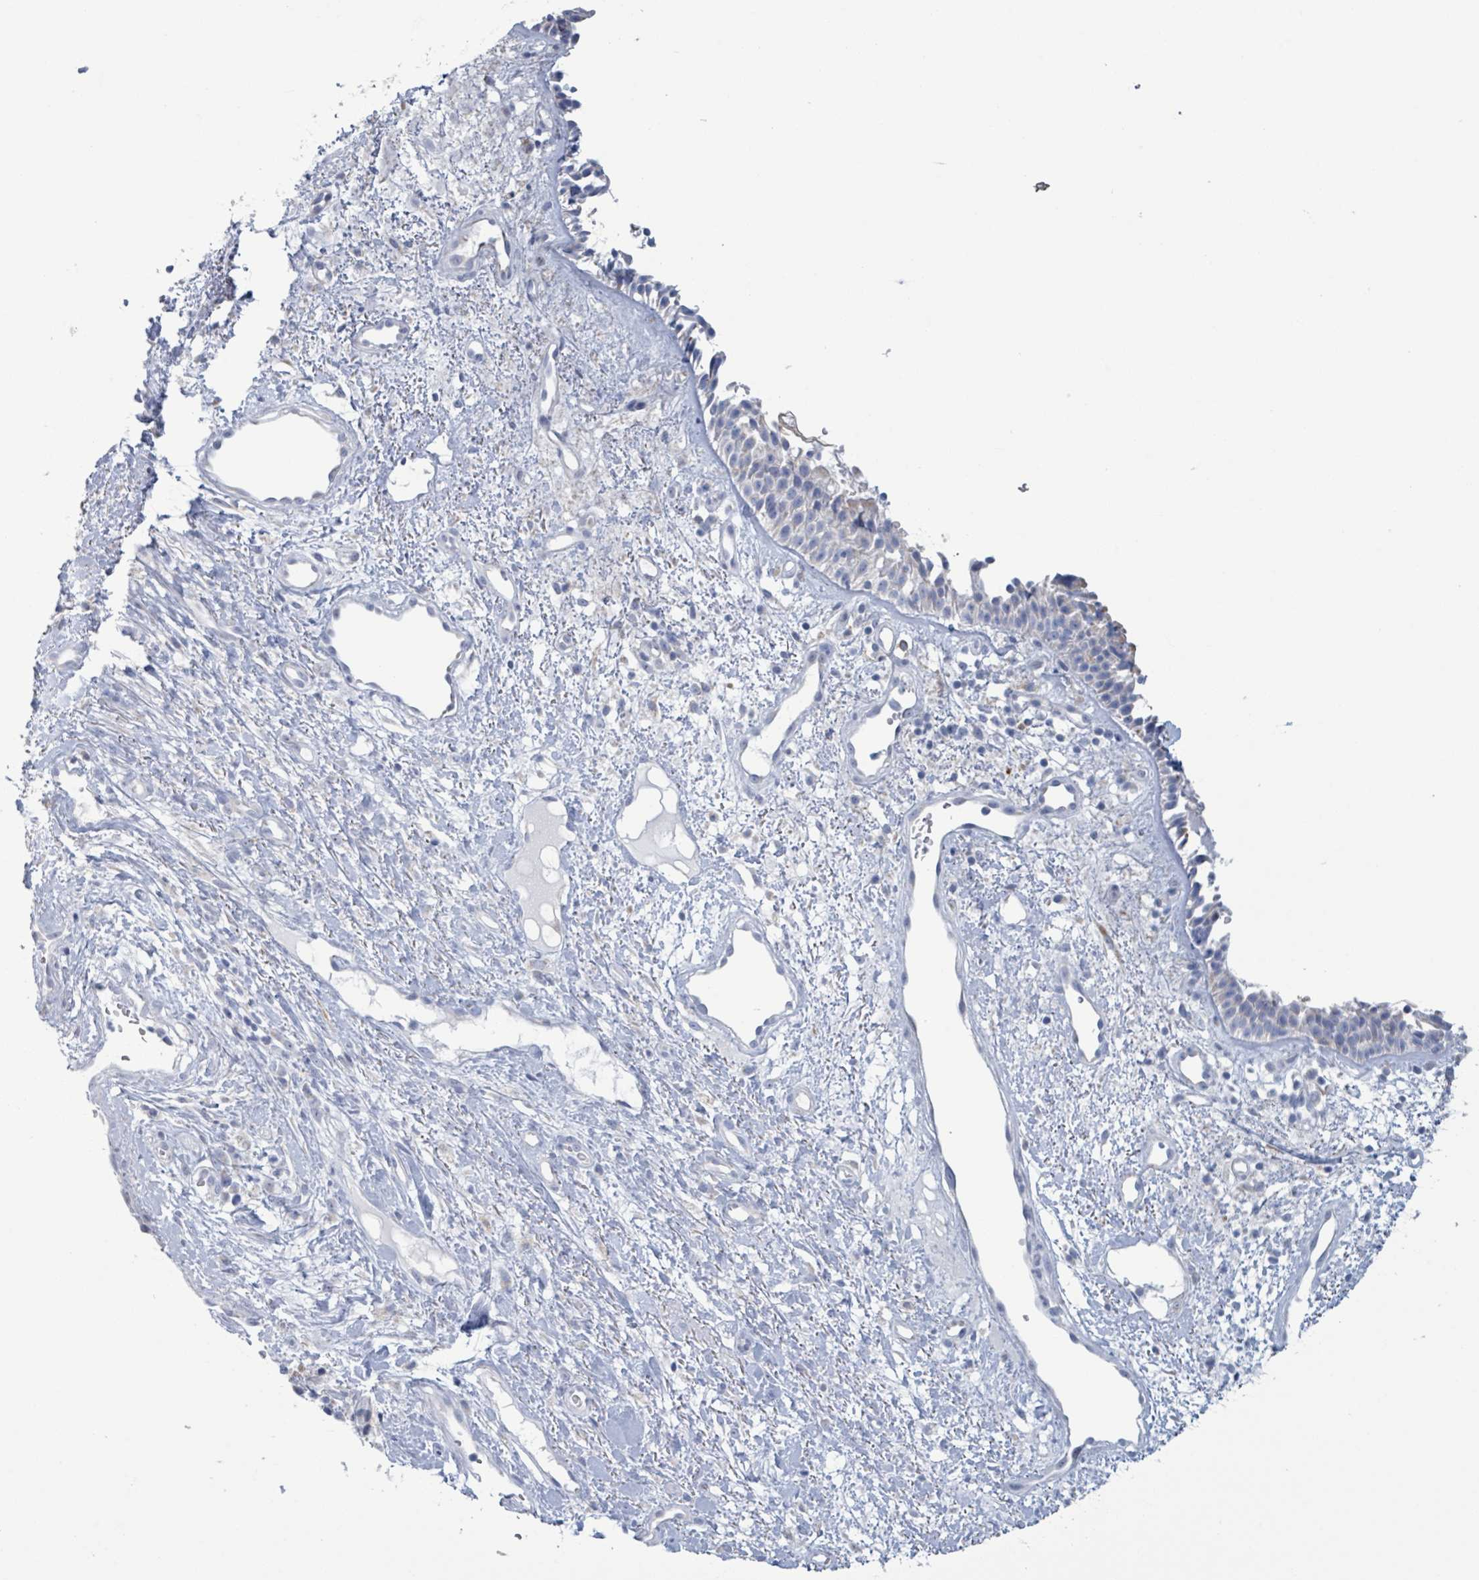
{"staining": {"intensity": "moderate", "quantity": "<25%", "location": "cytoplasmic/membranous"}, "tissue": "nasopharynx", "cell_type": "Respiratory epithelial cells", "image_type": "normal", "snomed": [{"axis": "morphology", "description": "Normal tissue, NOS"}, {"axis": "topography", "description": "Cartilage tissue"}, {"axis": "topography", "description": "Nasopharynx"}, {"axis": "topography", "description": "Thyroid gland"}], "caption": "A histopathology image showing moderate cytoplasmic/membranous staining in about <25% of respiratory epithelial cells in normal nasopharynx, as visualized by brown immunohistochemical staining.", "gene": "AKR1C4", "patient": {"sex": "male", "age": 63}}